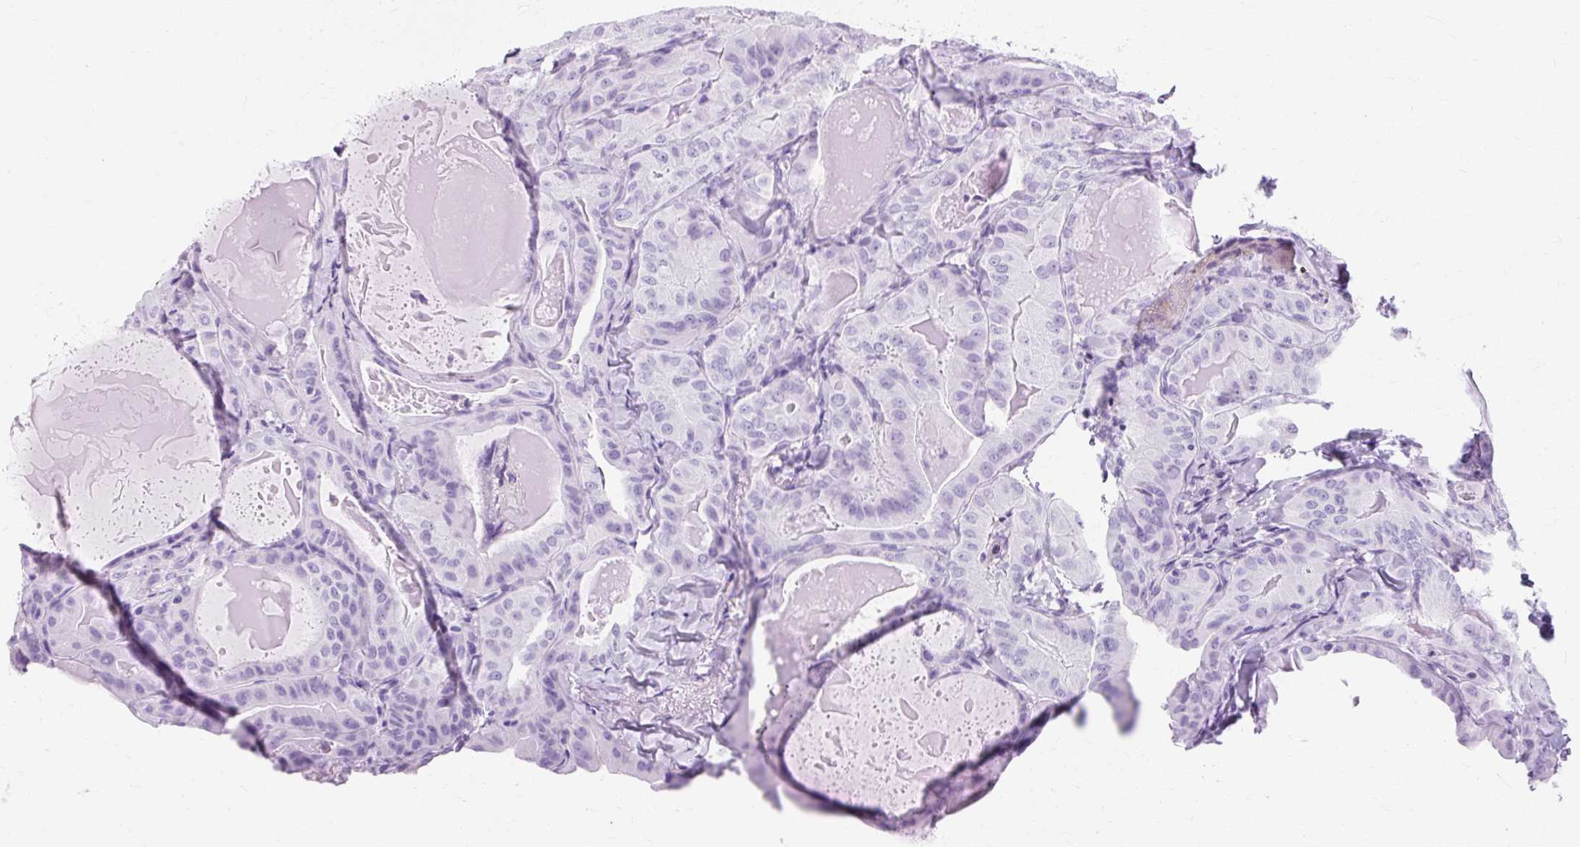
{"staining": {"intensity": "negative", "quantity": "none", "location": "none"}, "tissue": "thyroid cancer", "cell_type": "Tumor cells", "image_type": "cancer", "snomed": [{"axis": "morphology", "description": "Papillary adenocarcinoma, NOS"}, {"axis": "topography", "description": "Thyroid gland"}], "caption": "Tumor cells show no significant protein expression in thyroid papillary adenocarcinoma.", "gene": "TMEM89", "patient": {"sex": "female", "age": 68}}